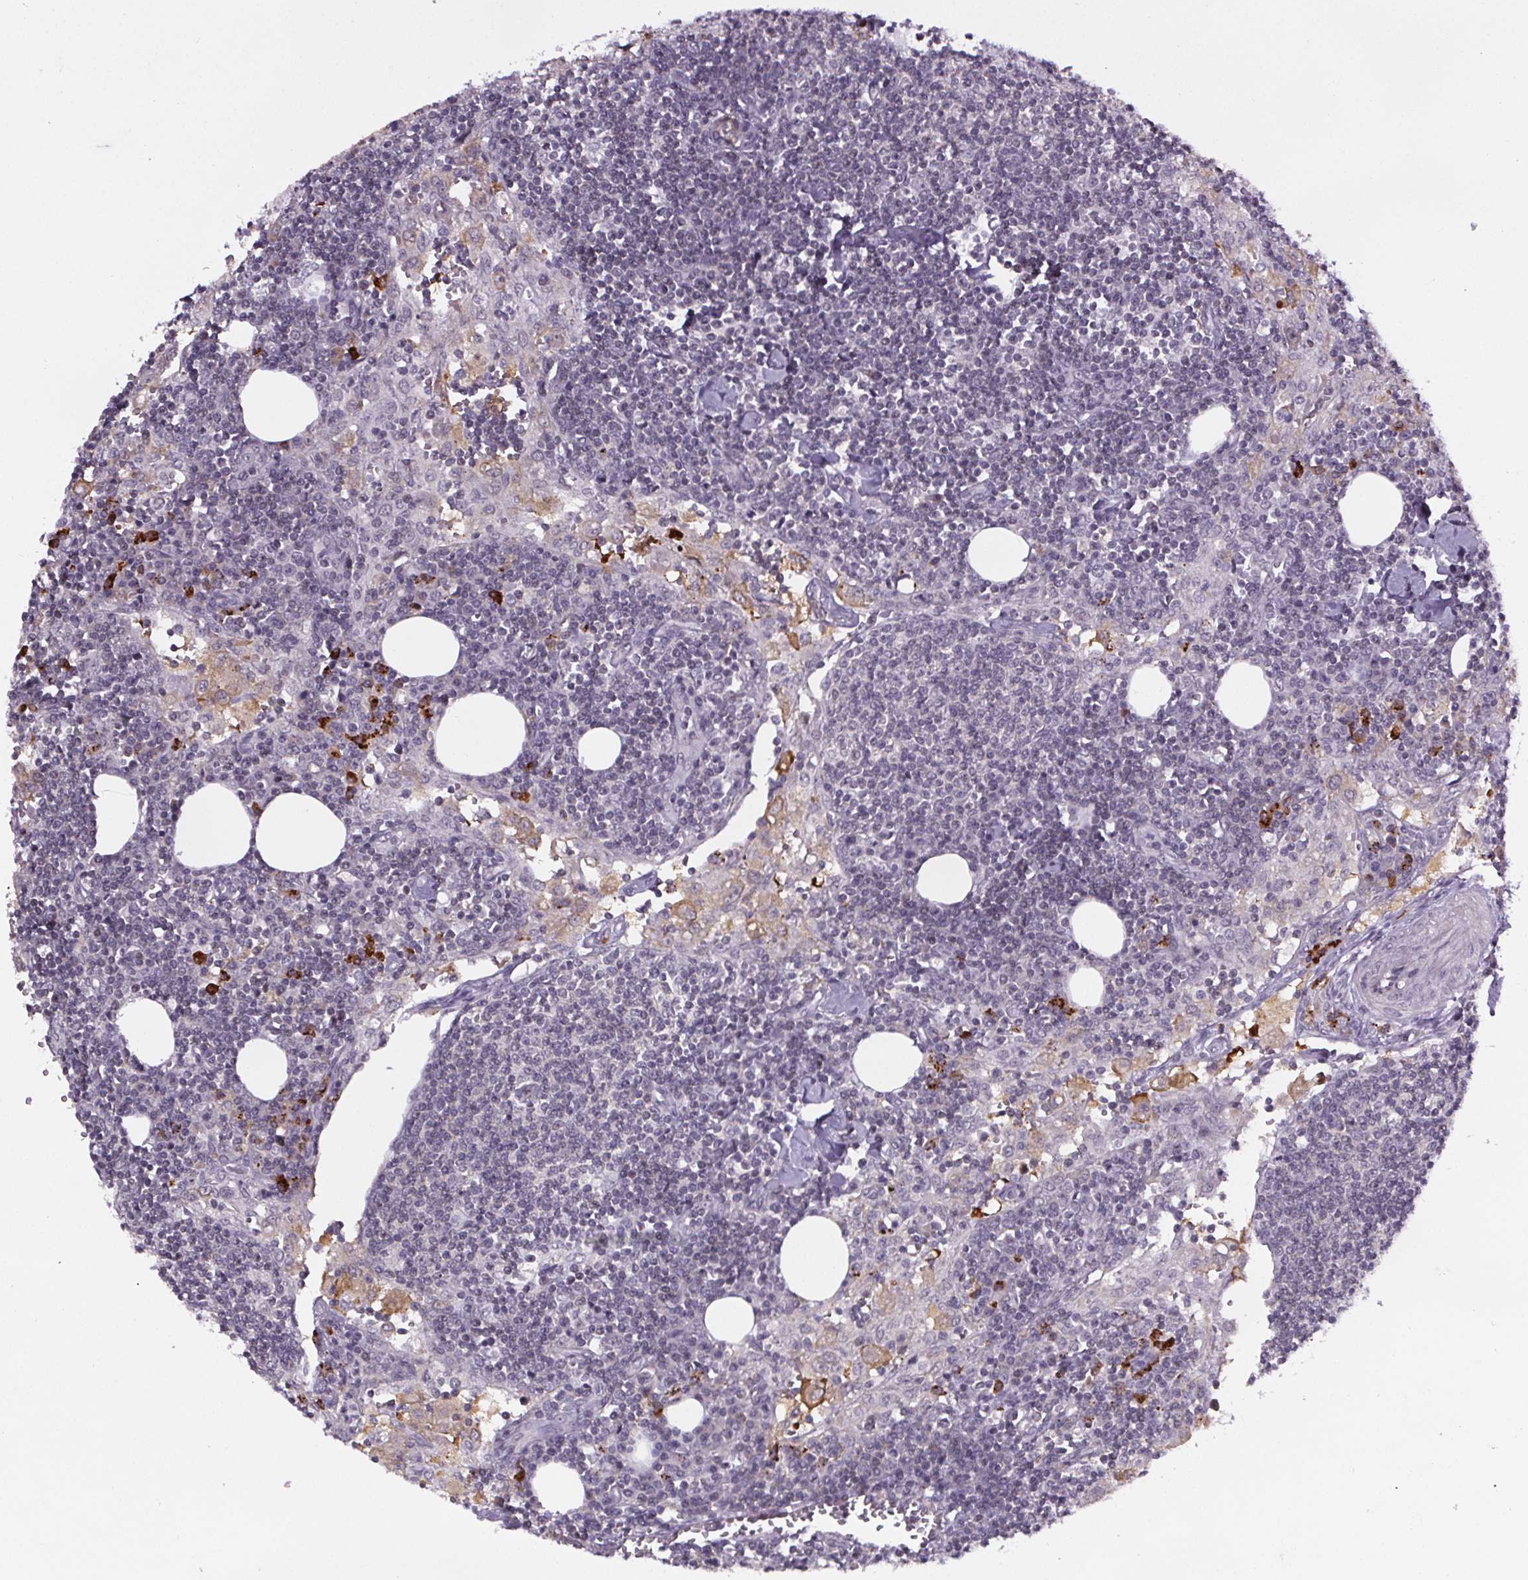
{"staining": {"intensity": "strong", "quantity": "<25%", "location": "cytoplasmic/membranous"}, "tissue": "lymph node", "cell_type": "Non-germinal center cells", "image_type": "normal", "snomed": [{"axis": "morphology", "description": "Normal tissue, NOS"}, {"axis": "topography", "description": "Lymph node"}], "caption": "Strong cytoplasmic/membranous staining is identified in about <25% of non-germinal center cells in normal lymph node.", "gene": "TTC12", "patient": {"sex": "male", "age": 55}}